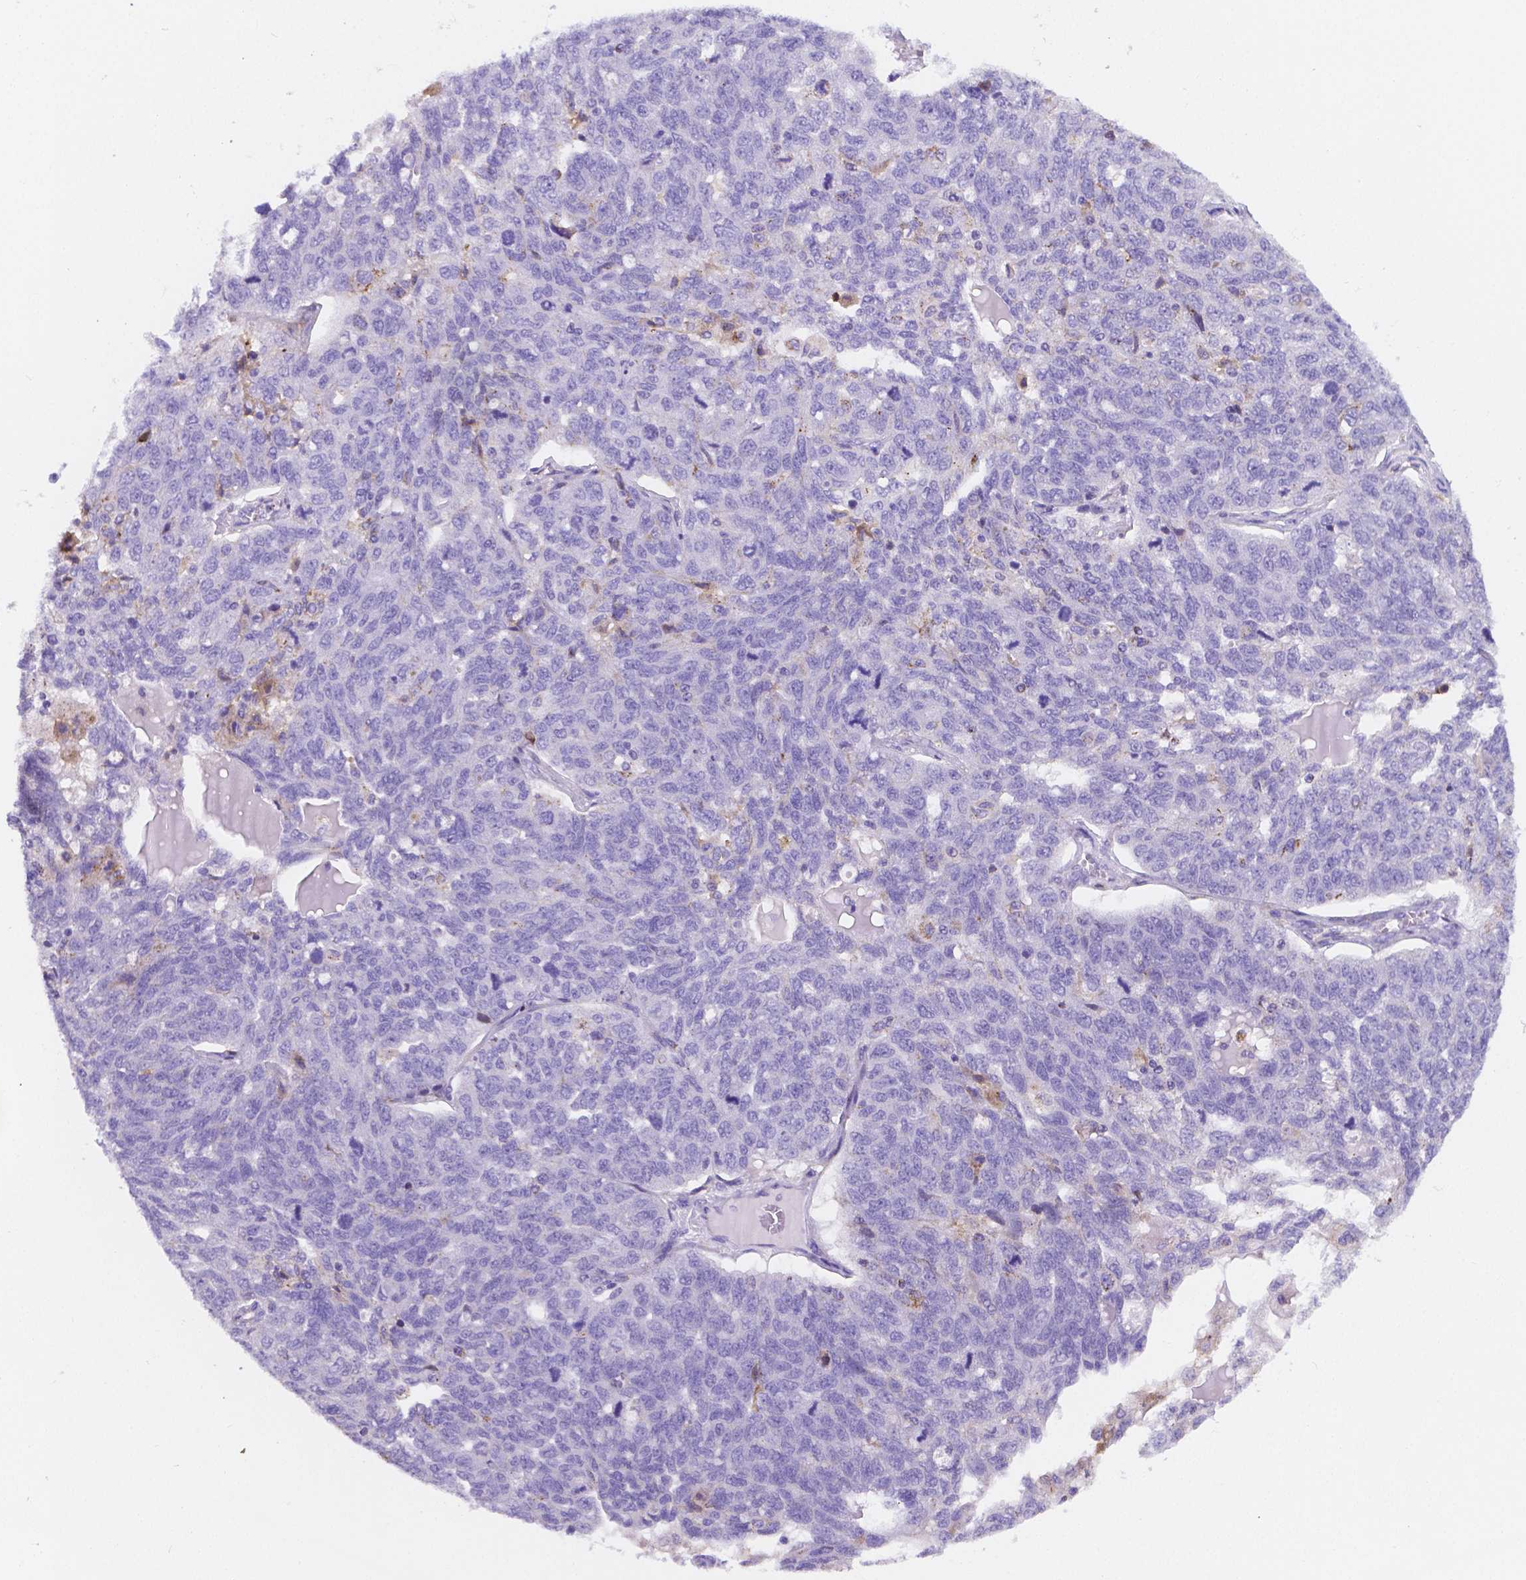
{"staining": {"intensity": "negative", "quantity": "none", "location": "none"}, "tissue": "ovarian cancer", "cell_type": "Tumor cells", "image_type": "cancer", "snomed": [{"axis": "morphology", "description": "Cystadenocarcinoma, serous, NOS"}, {"axis": "topography", "description": "Ovary"}], "caption": "Immunohistochemical staining of human ovarian cancer (serous cystadenocarcinoma) reveals no significant staining in tumor cells.", "gene": "GABRD", "patient": {"sex": "female", "age": 71}}